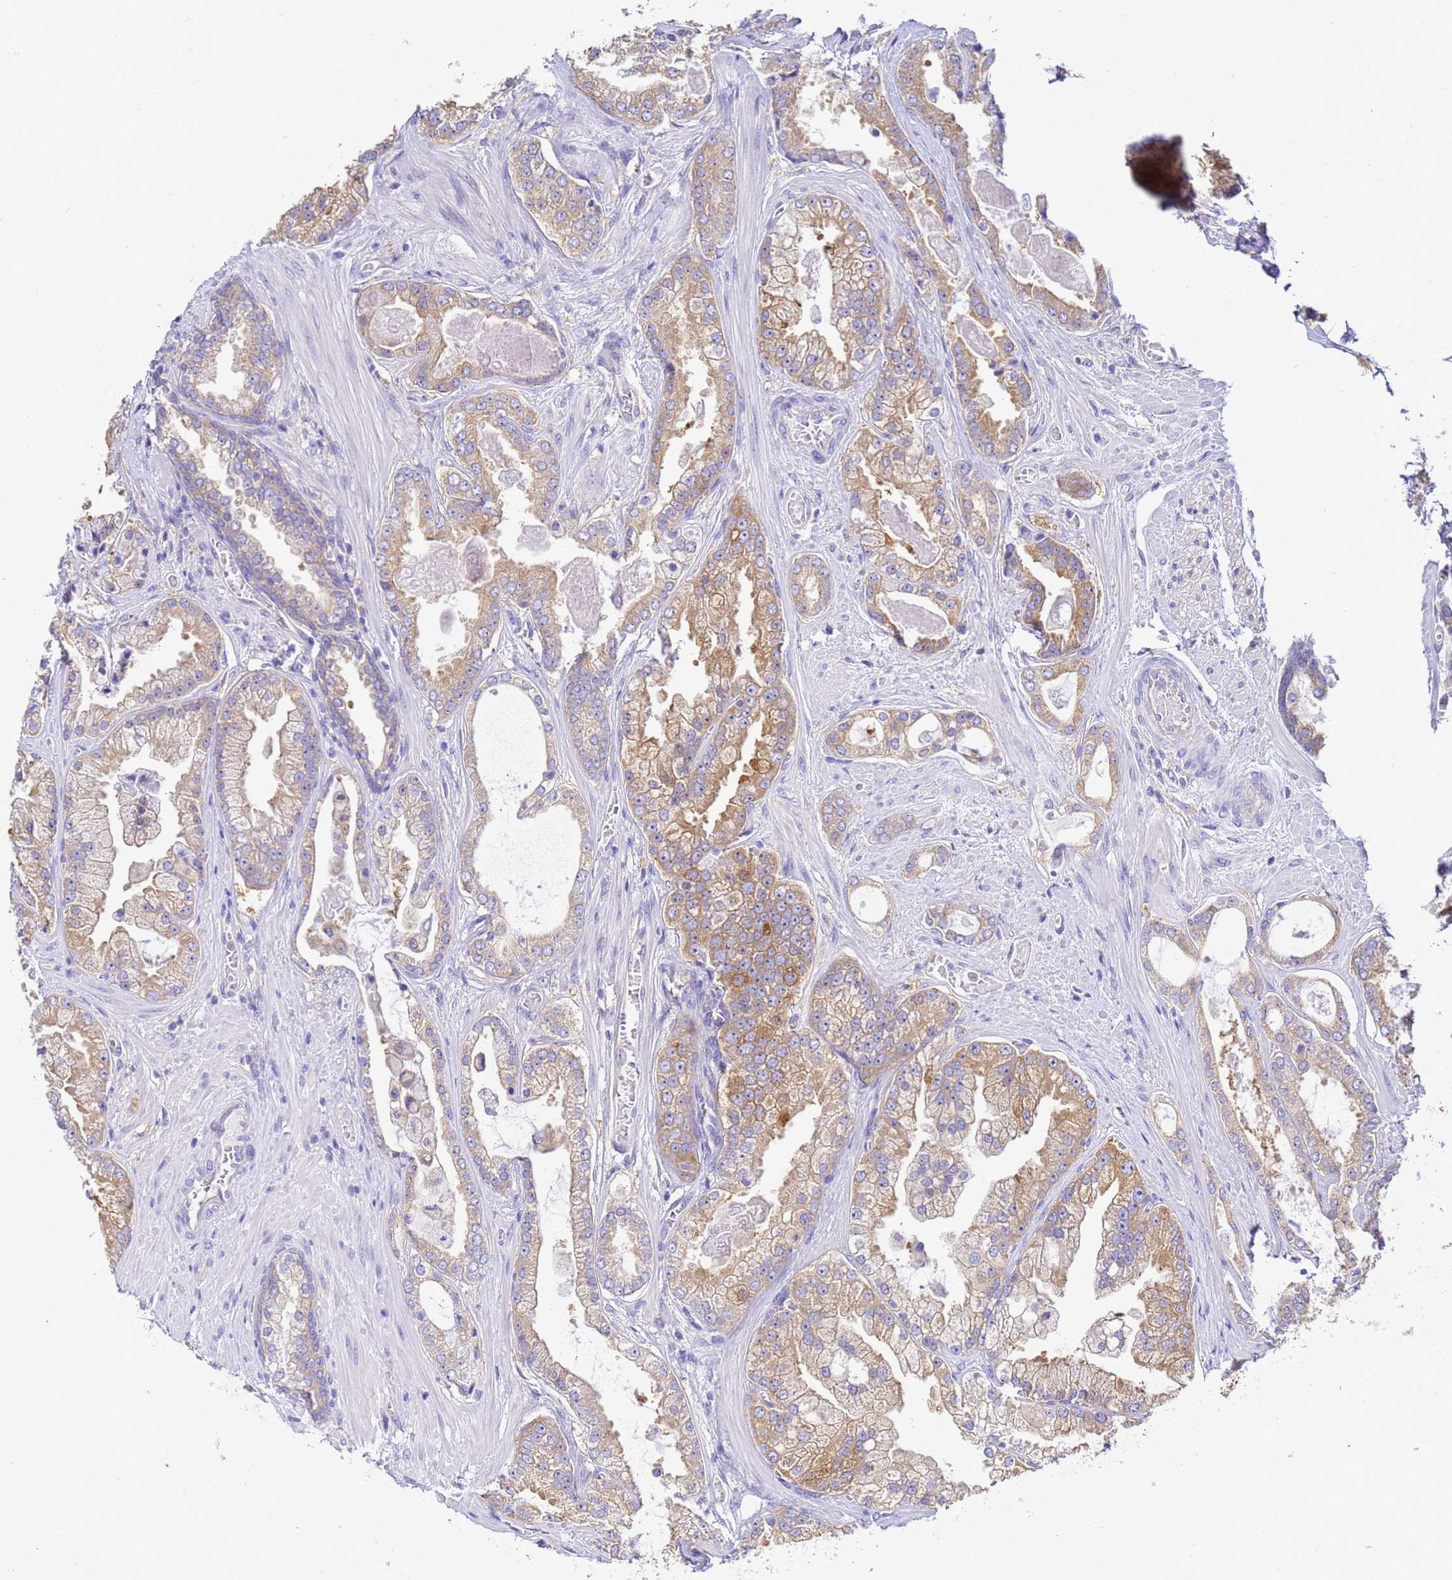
{"staining": {"intensity": "moderate", "quantity": ">75%", "location": "cytoplasmic/membranous"}, "tissue": "prostate cancer", "cell_type": "Tumor cells", "image_type": "cancer", "snomed": [{"axis": "morphology", "description": "Adenocarcinoma, Low grade"}, {"axis": "topography", "description": "Prostate"}], "caption": "Immunohistochemistry of prostate adenocarcinoma (low-grade) shows medium levels of moderate cytoplasmic/membranous staining in about >75% of tumor cells.", "gene": "NARS1", "patient": {"sex": "male", "age": 57}}